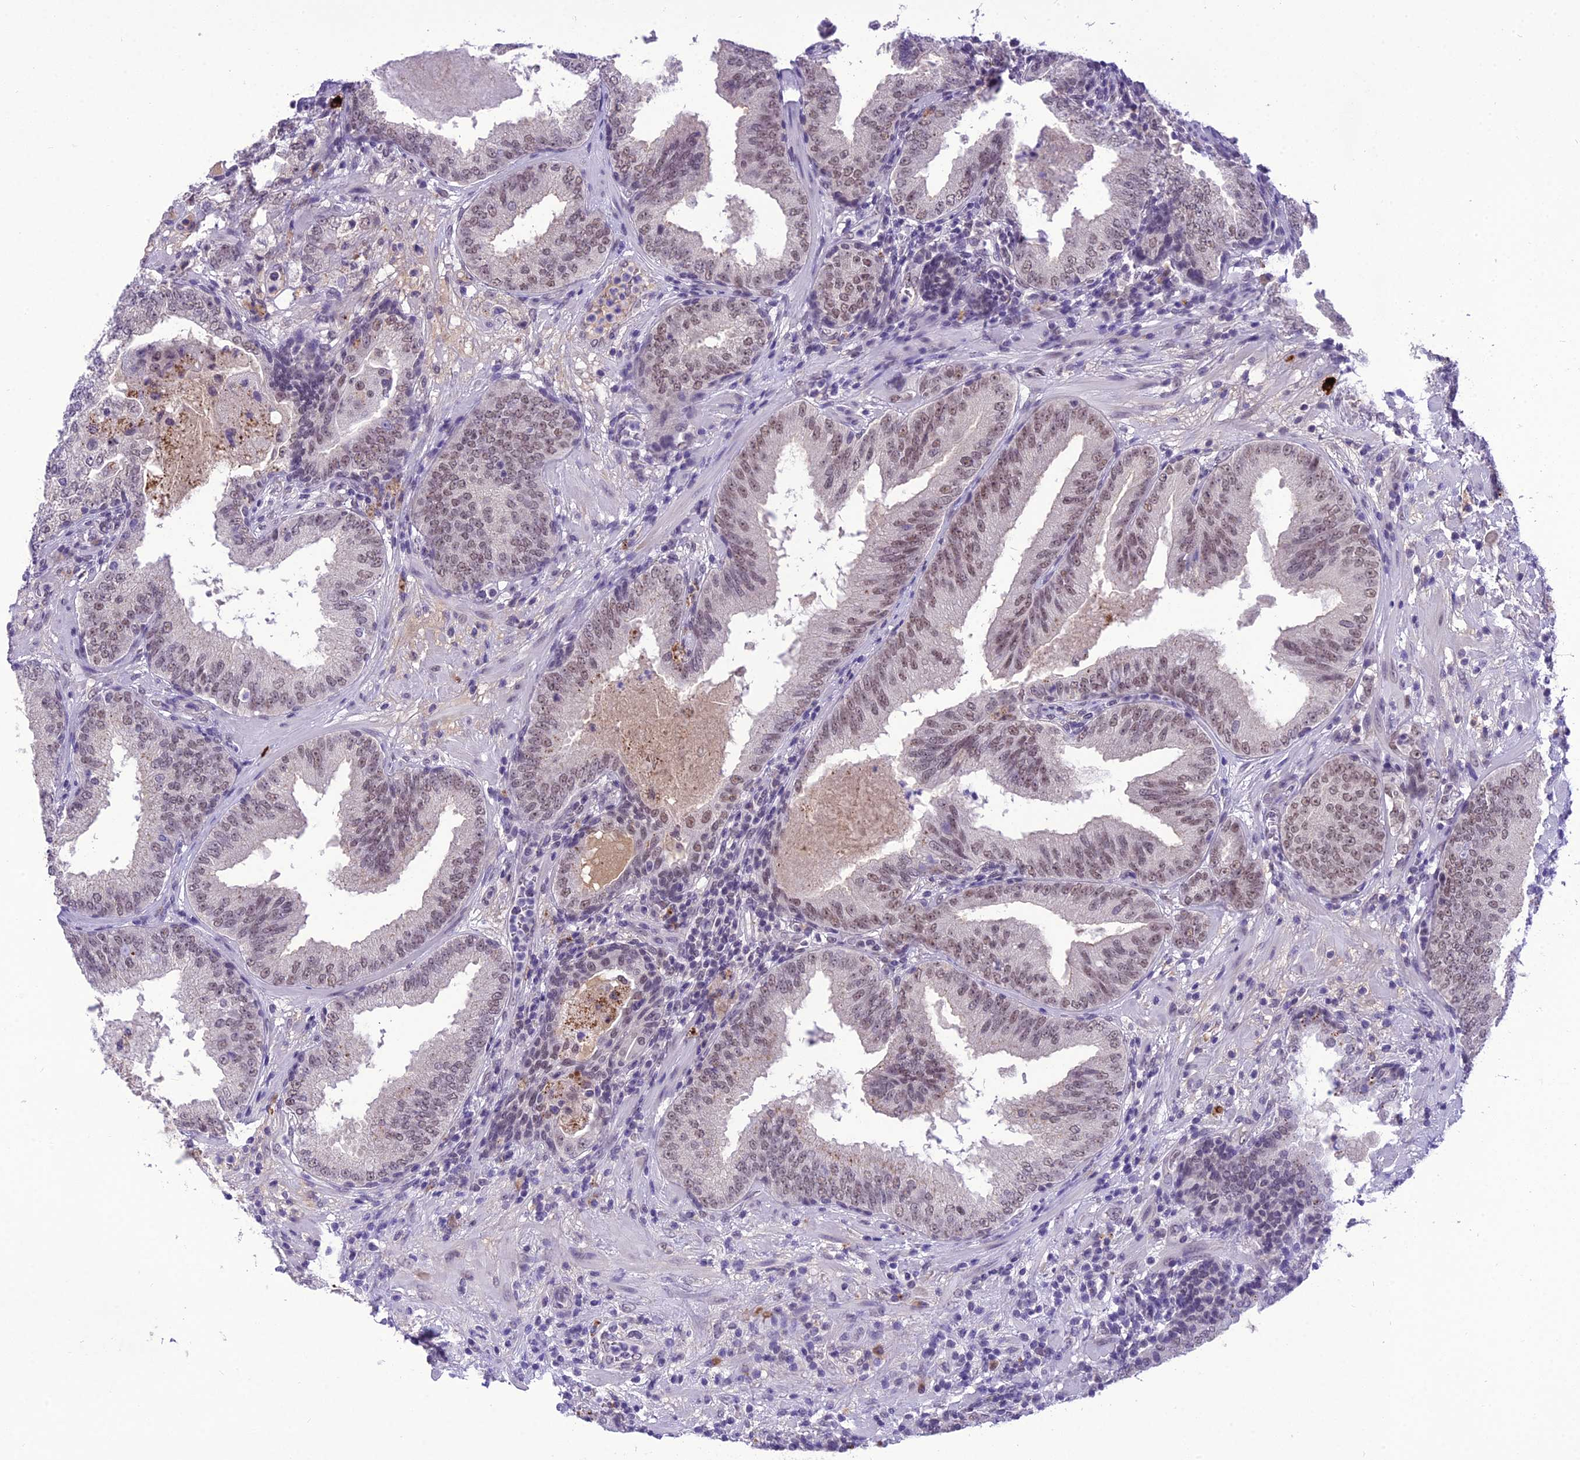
{"staining": {"intensity": "moderate", "quantity": "25%-75%", "location": "nuclear"}, "tissue": "prostate cancer", "cell_type": "Tumor cells", "image_type": "cancer", "snomed": [{"axis": "morphology", "description": "Adenocarcinoma, High grade"}, {"axis": "topography", "description": "Prostate"}], "caption": "Human prostate high-grade adenocarcinoma stained with a protein marker exhibits moderate staining in tumor cells.", "gene": "SH3RF3", "patient": {"sex": "male", "age": 64}}